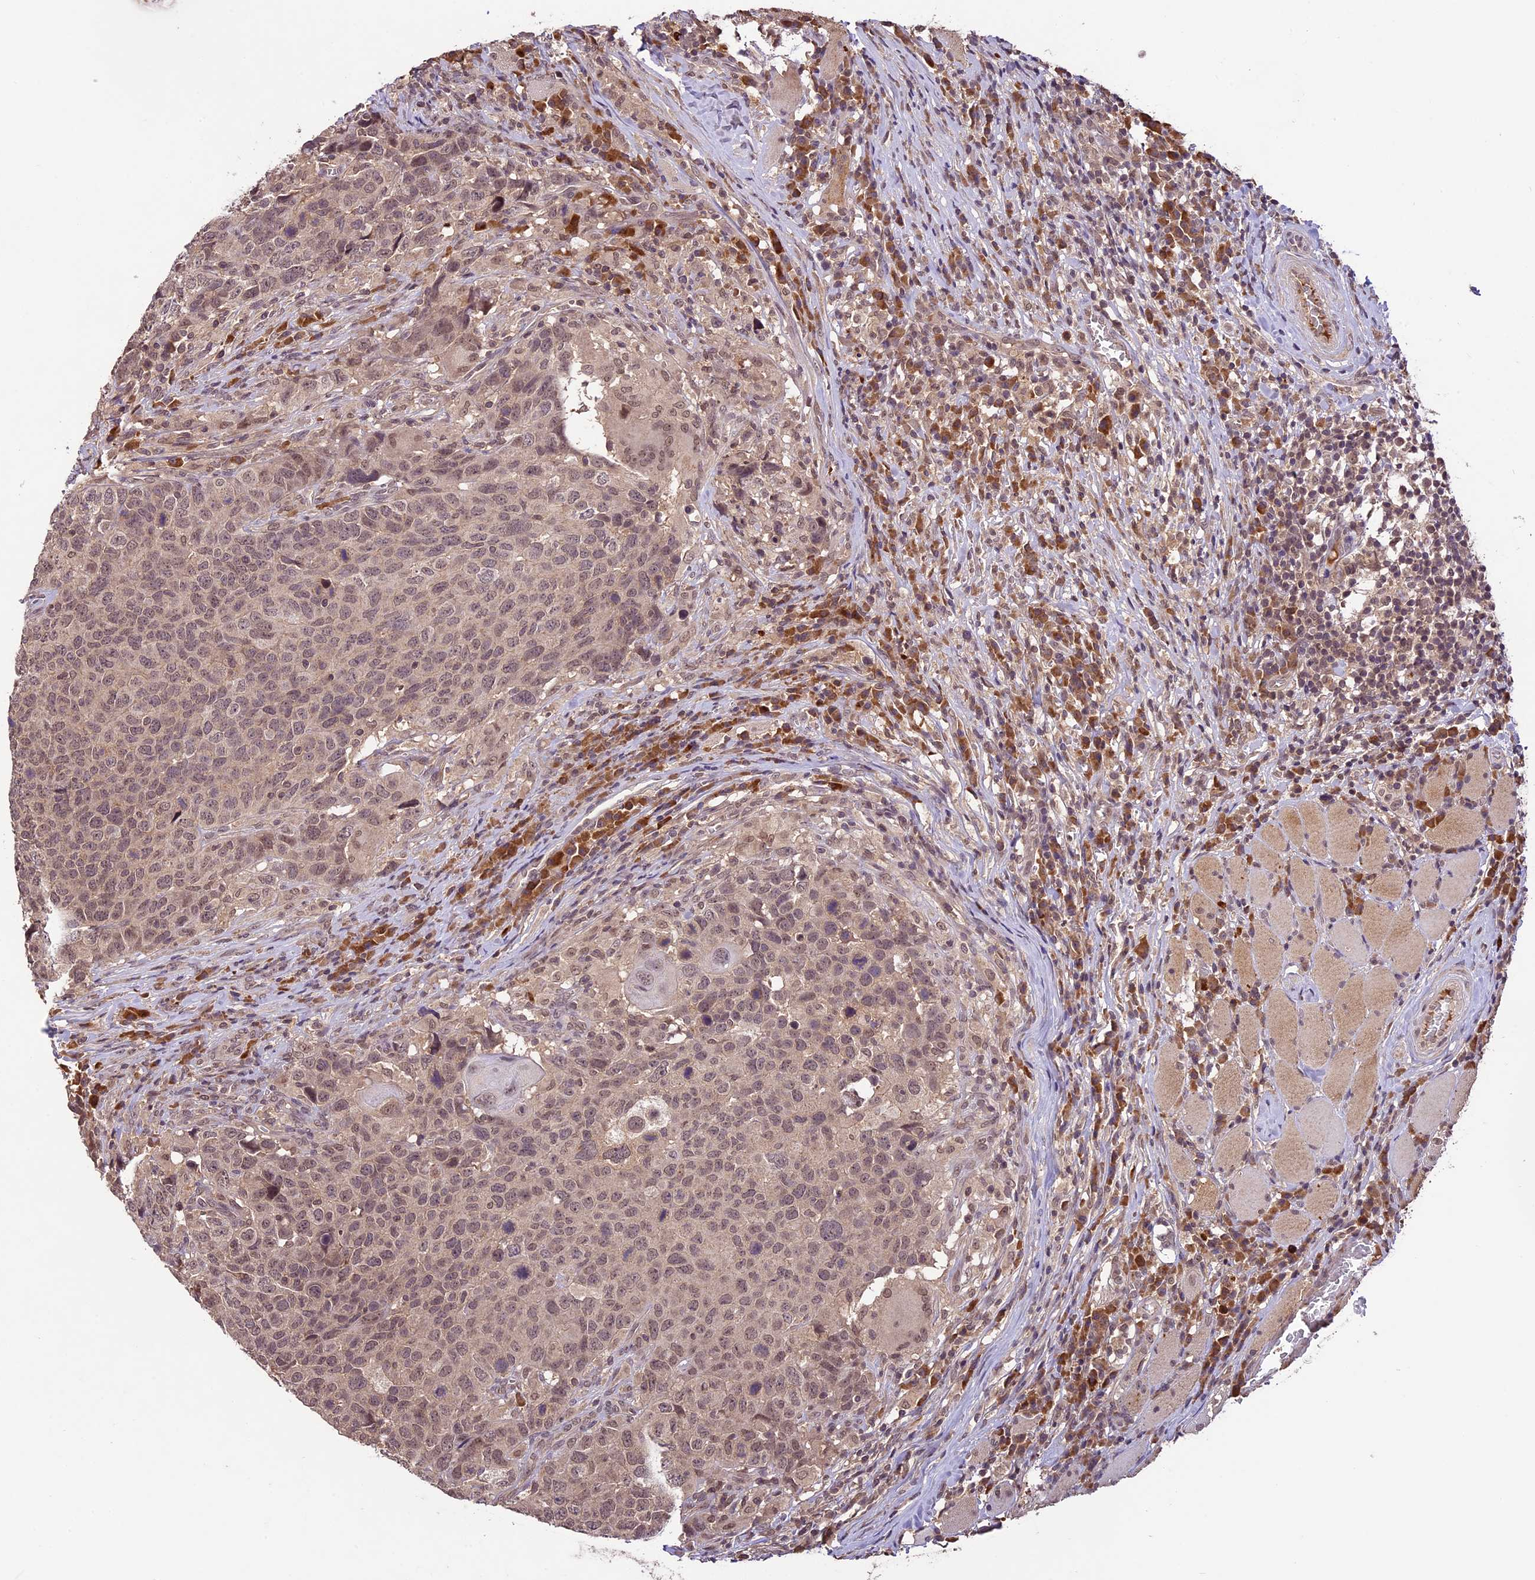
{"staining": {"intensity": "weak", "quantity": ">75%", "location": "nuclear"}, "tissue": "head and neck cancer", "cell_type": "Tumor cells", "image_type": "cancer", "snomed": [{"axis": "morphology", "description": "Squamous cell carcinoma, NOS"}, {"axis": "topography", "description": "Head-Neck"}], "caption": "Tumor cells reveal weak nuclear expression in about >75% of cells in head and neck cancer.", "gene": "ATP10A", "patient": {"sex": "male", "age": 66}}